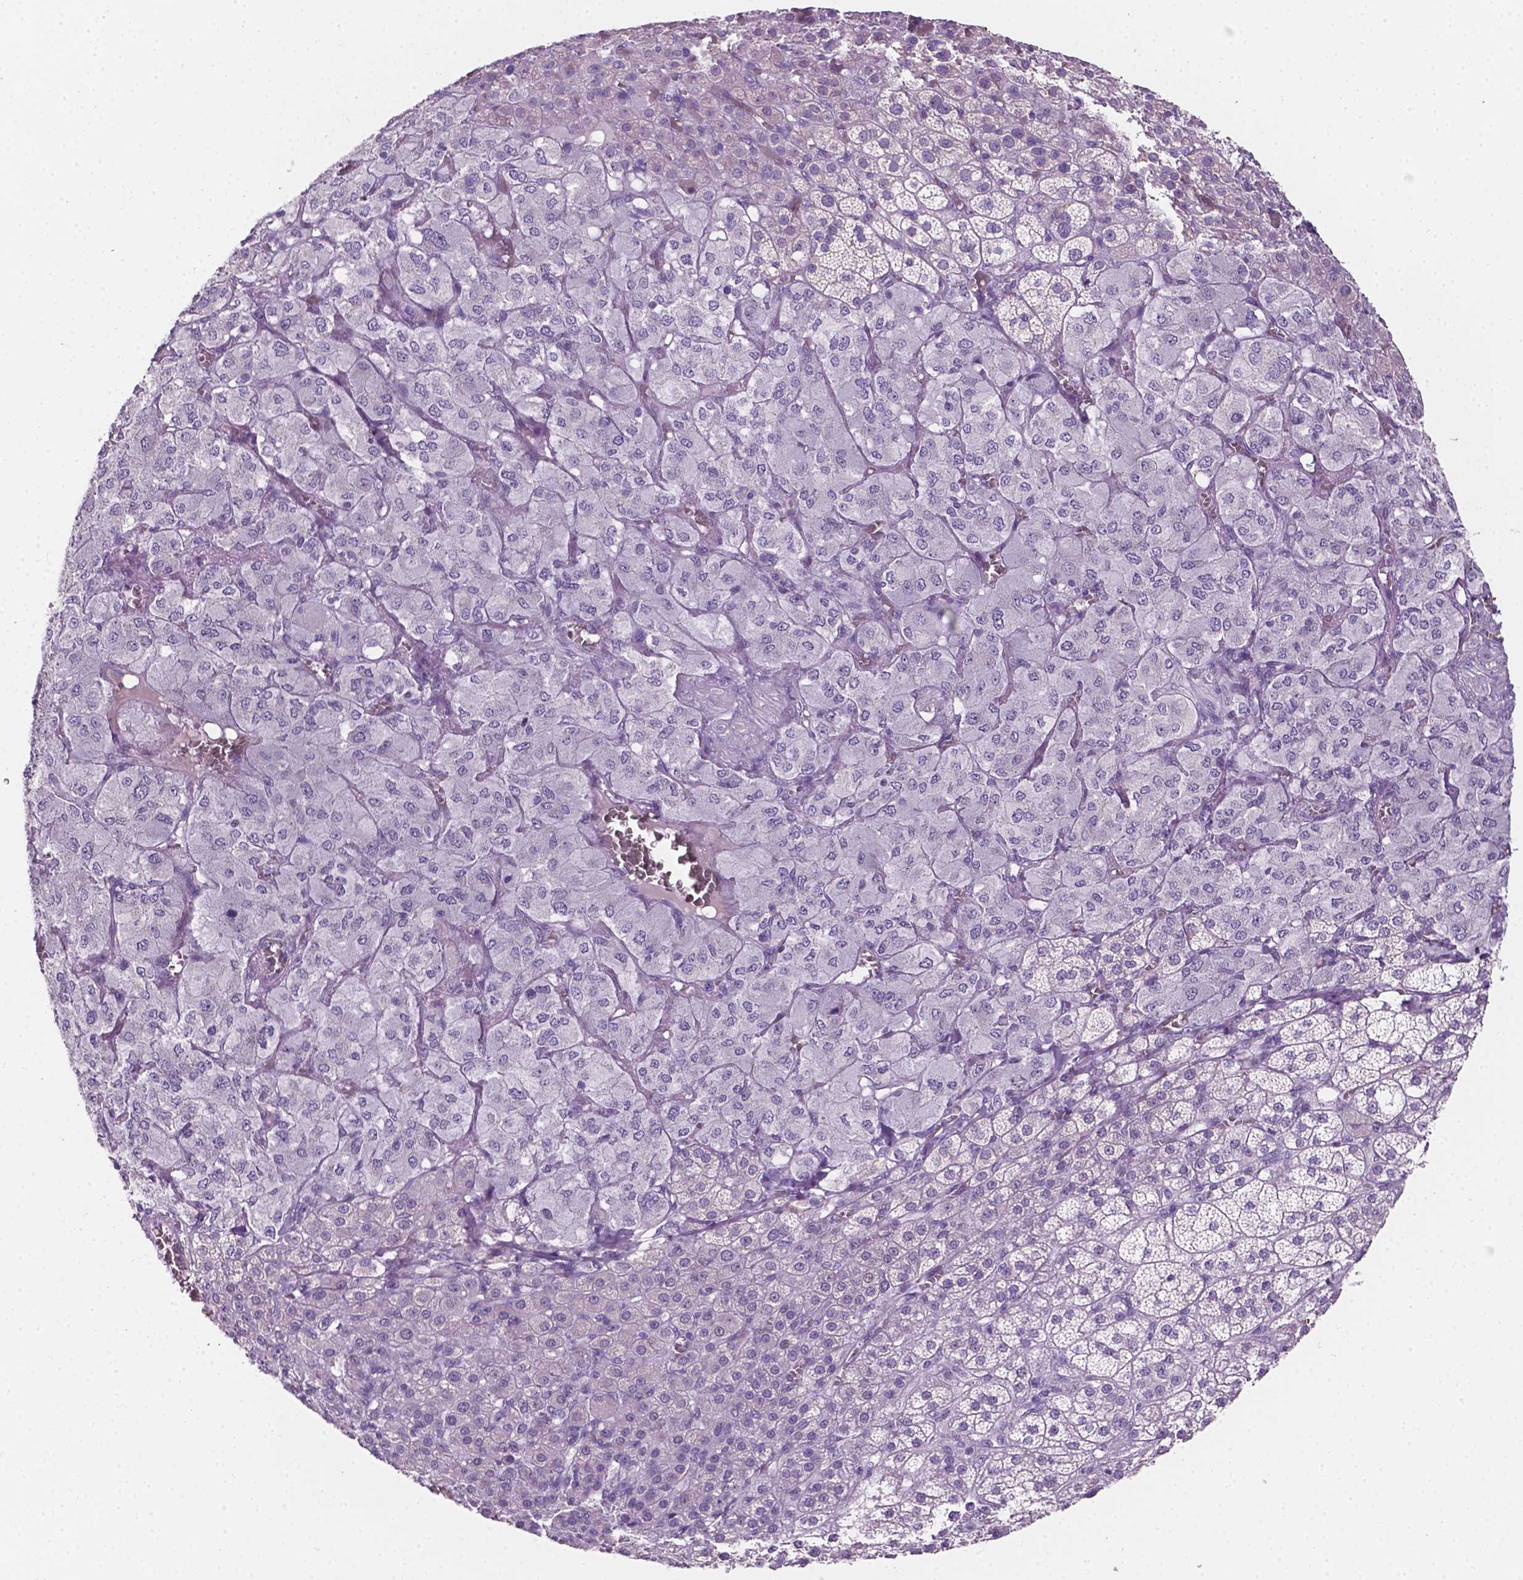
{"staining": {"intensity": "negative", "quantity": "none", "location": "none"}, "tissue": "adrenal gland", "cell_type": "Glandular cells", "image_type": "normal", "snomed": [{"axis": "morphology", "description": "Normal tissue, NOS"}, {"axis": "topography", "description": "Adrenal gland"}], "caption": "Immunohistochemistry (IHC) photomicrograph of unremarkable adrenal gland stained for a protein (brown), which demonstrates no expression in glandular cells.", "gene": "EGFR", "patient": {"sex": "female", "age": 60}}